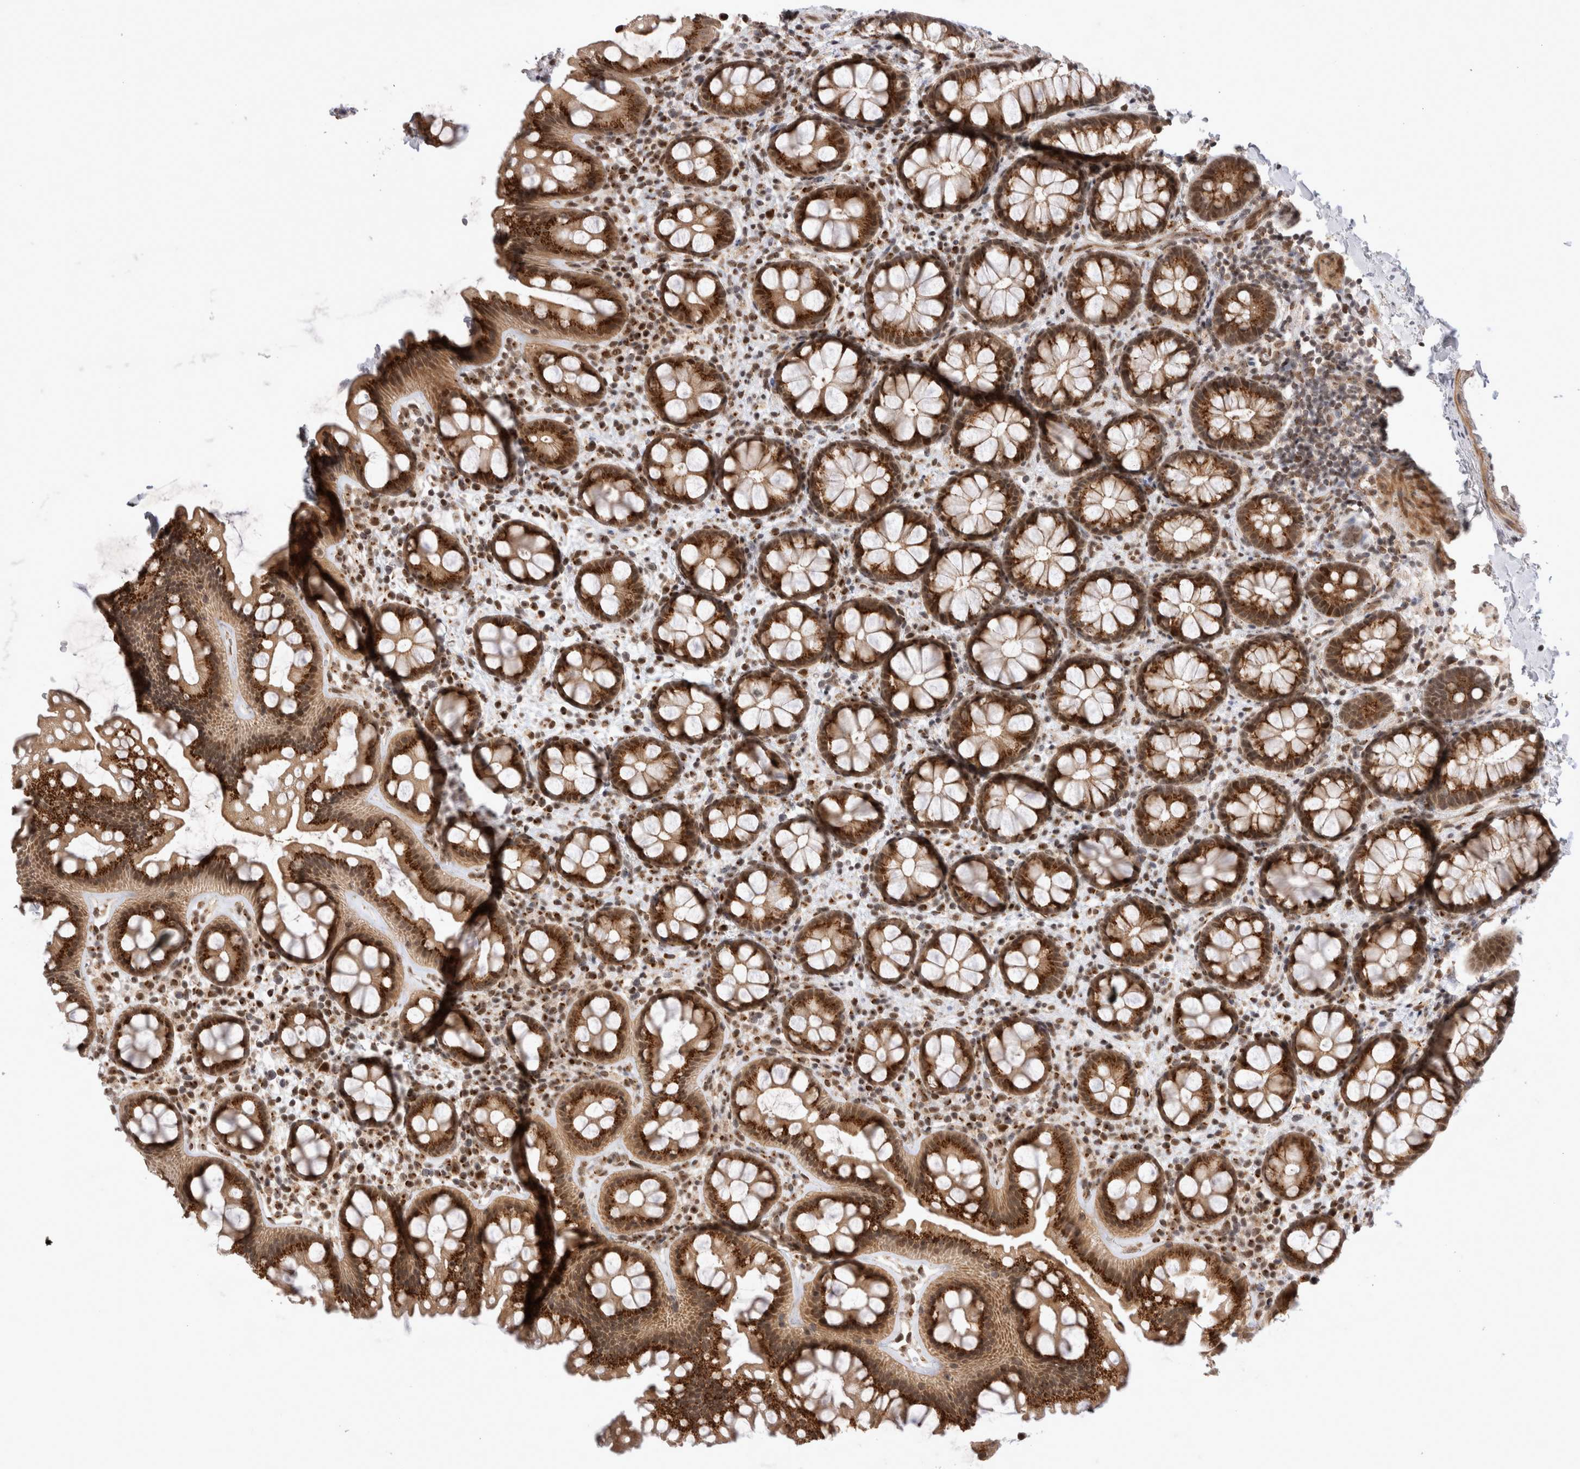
{"staining": {"intensity": "strong", "quantity": ">75%", "location": "cytoplasmic/membranous,nuclear"}, "tissue": "rectum", "cell_type": "Glandular cells", "image_type": "normal", "snomed": [{"axis": "morphology", "description": "Normal tissue, NOS"}, {"axis": "topography", "description": "Rectum"}], "caption": "Approximately >75% of glandular cells in unremarkable human rectum exhibit strong cytoplasmic/membranous,nuclear protein staining as visualized by brown immunohistochemical staining.", "gene": "TMEM65", "patient": {"sex": "female", "age": 65}}